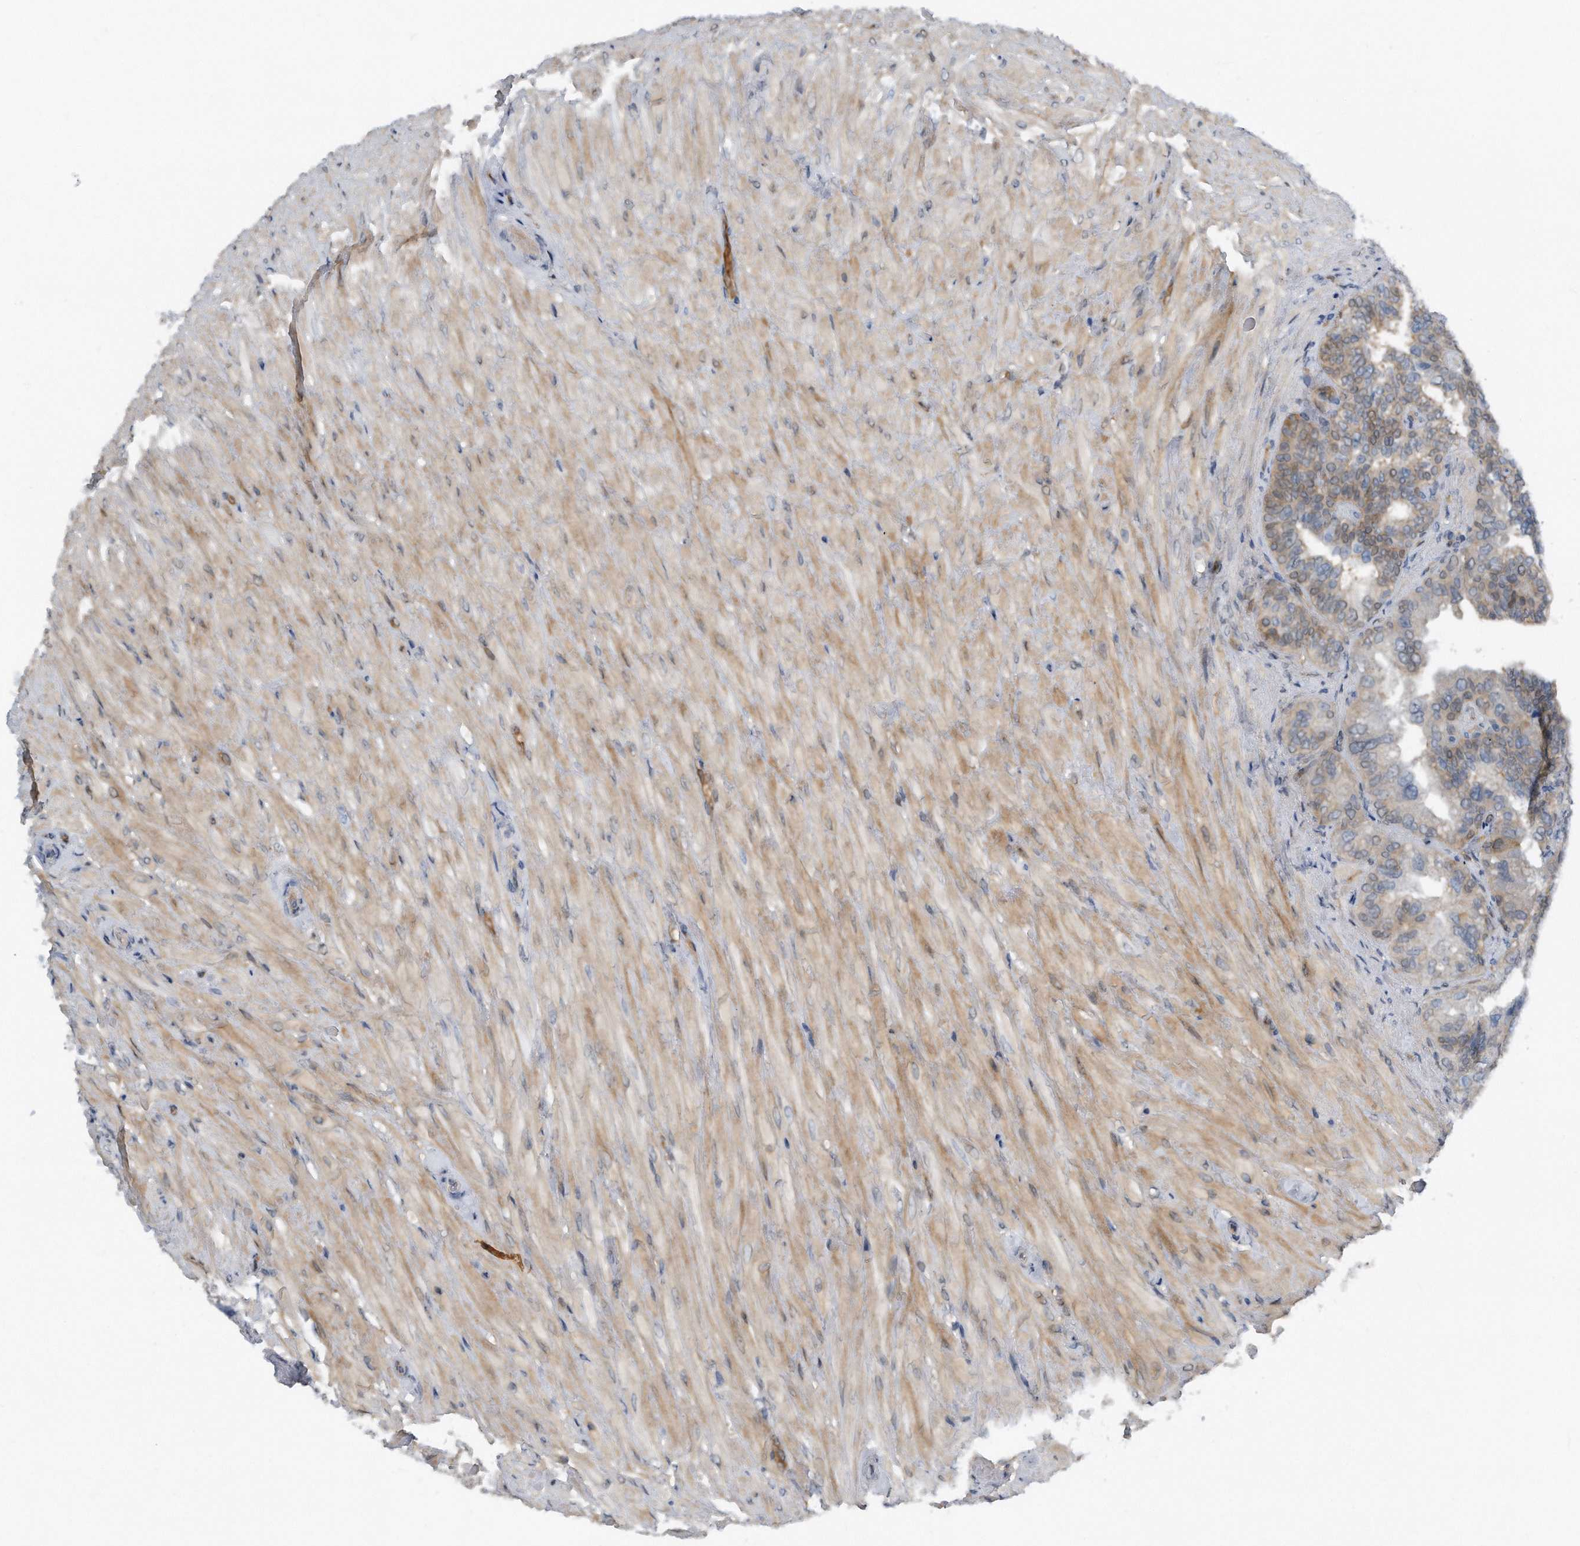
{"staining": {"intensity": "moderate", "quantity": "25%-75%", "location": "cytoplasmic/membranous"}, "tissue": "seminal vesicle", "cell_type": "Glandular cells", "image_type": "normal", "snomed": [{"axis": "morphology", "description": "Normal tissue, NOS"}, {"axis": "topography", "description": "Seminal veicle"}, {"axis": "topography", "description": "Peripheral nerve tissue"}], "caption": "Seminal vesicle was stained to show a protein in brown. There is medium levels of moderate cytoplasmic/membranous expression in about 25%-75% of glandular cells. Nuclei are stained in blue.", "gene": "MAP2K6", "patient": {"sex": "male", "age": 63}}